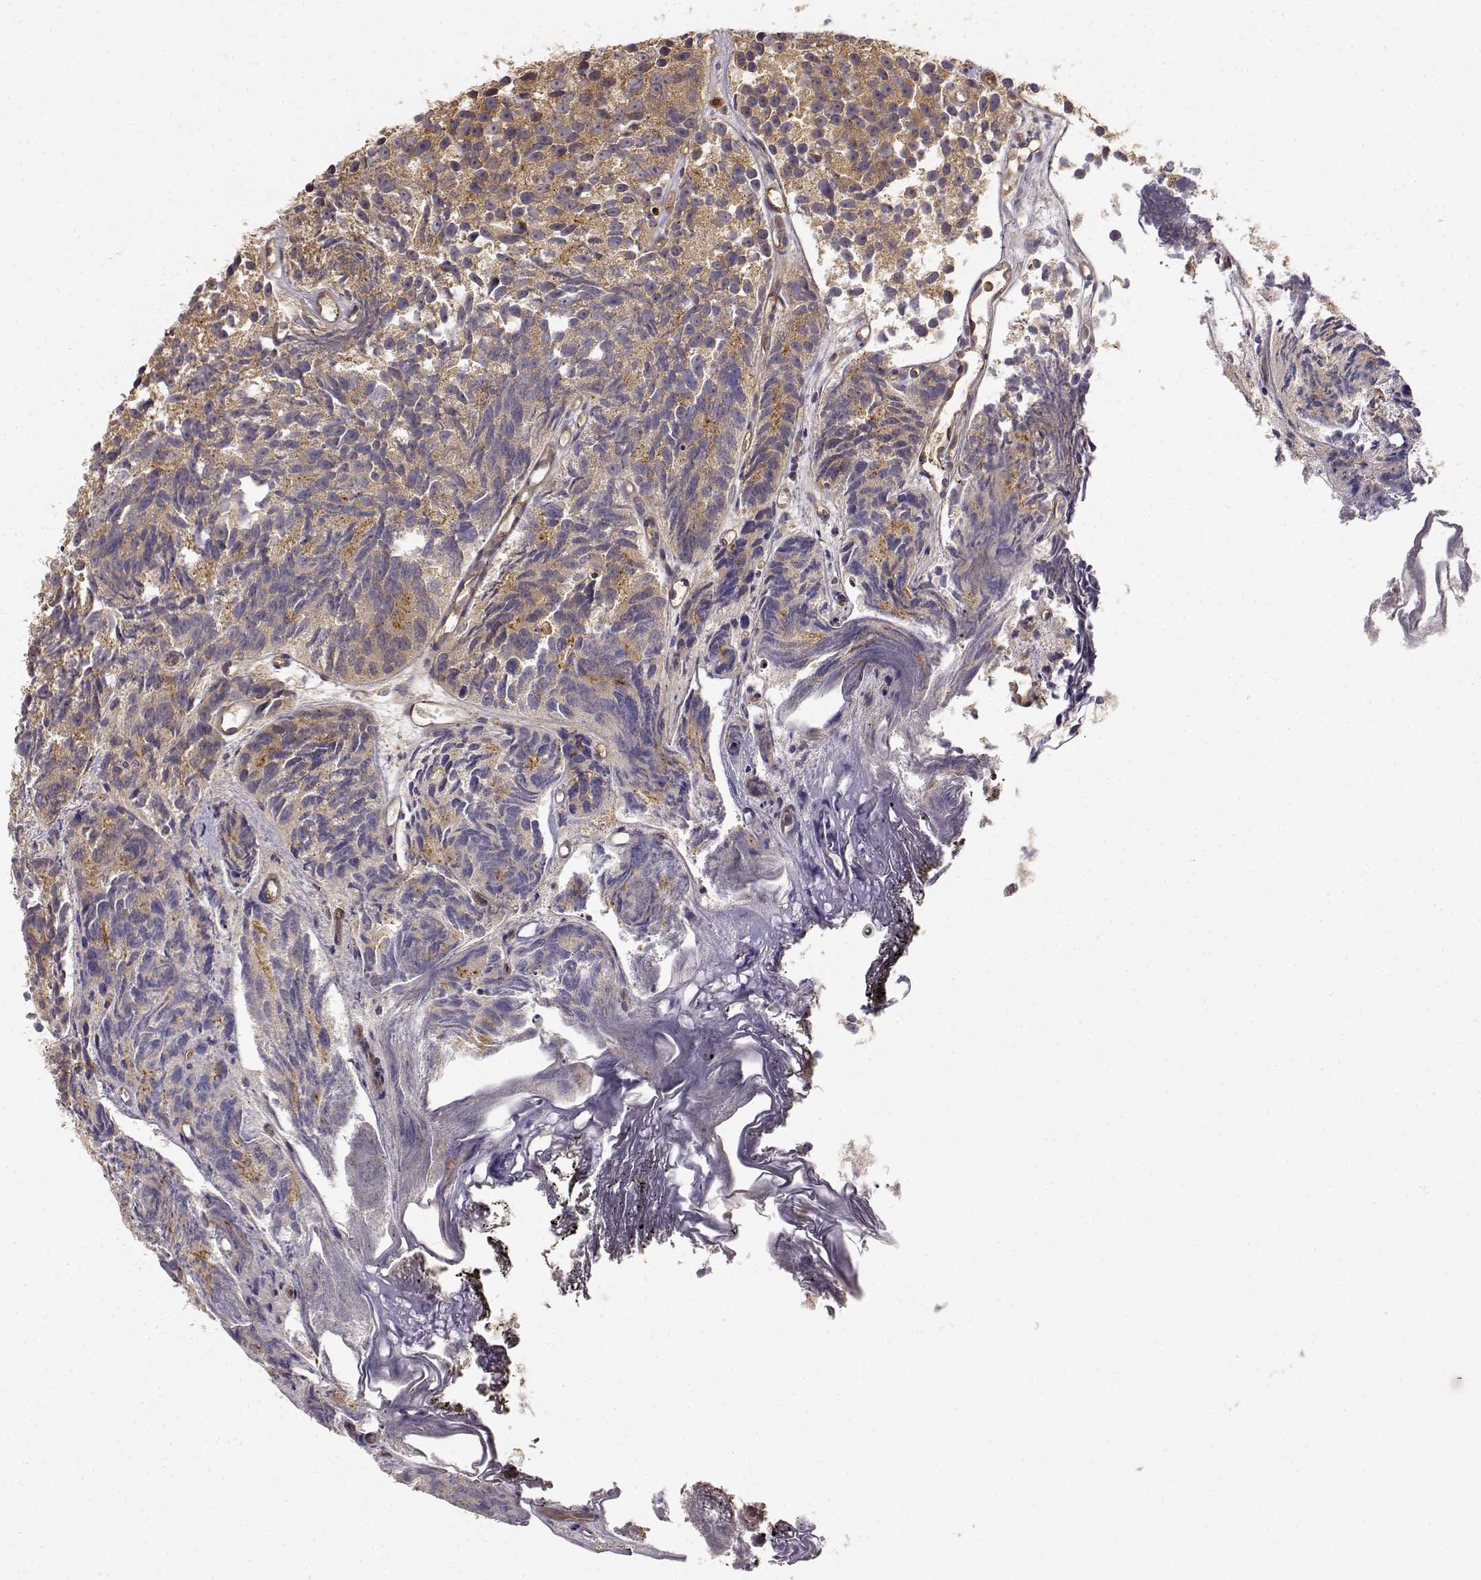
{"staining": {"intensity": "moderate", "quantity": ">75%", "location": "cytoplasmic/membranous"}, "tissue": "prostate cancer", "cell_type": "Tumor cells", "image_type": "cancer", "snomed": [{"axis": "morphology", "description": "Adenocarcinoma, High grade"}, {"axis": "topography", "description": "Prostate"}], "caption": "Immunohistochemical staining of human prostate cancer reveals moderate cytoplasmic/membranous protein staining in about >75% of tumor cells. (DAB IHC, brown staining for protein, blue staining for nuclei).", "gene": "CDK5RAP2", "patient": {"sex": "male", "age": 77}}